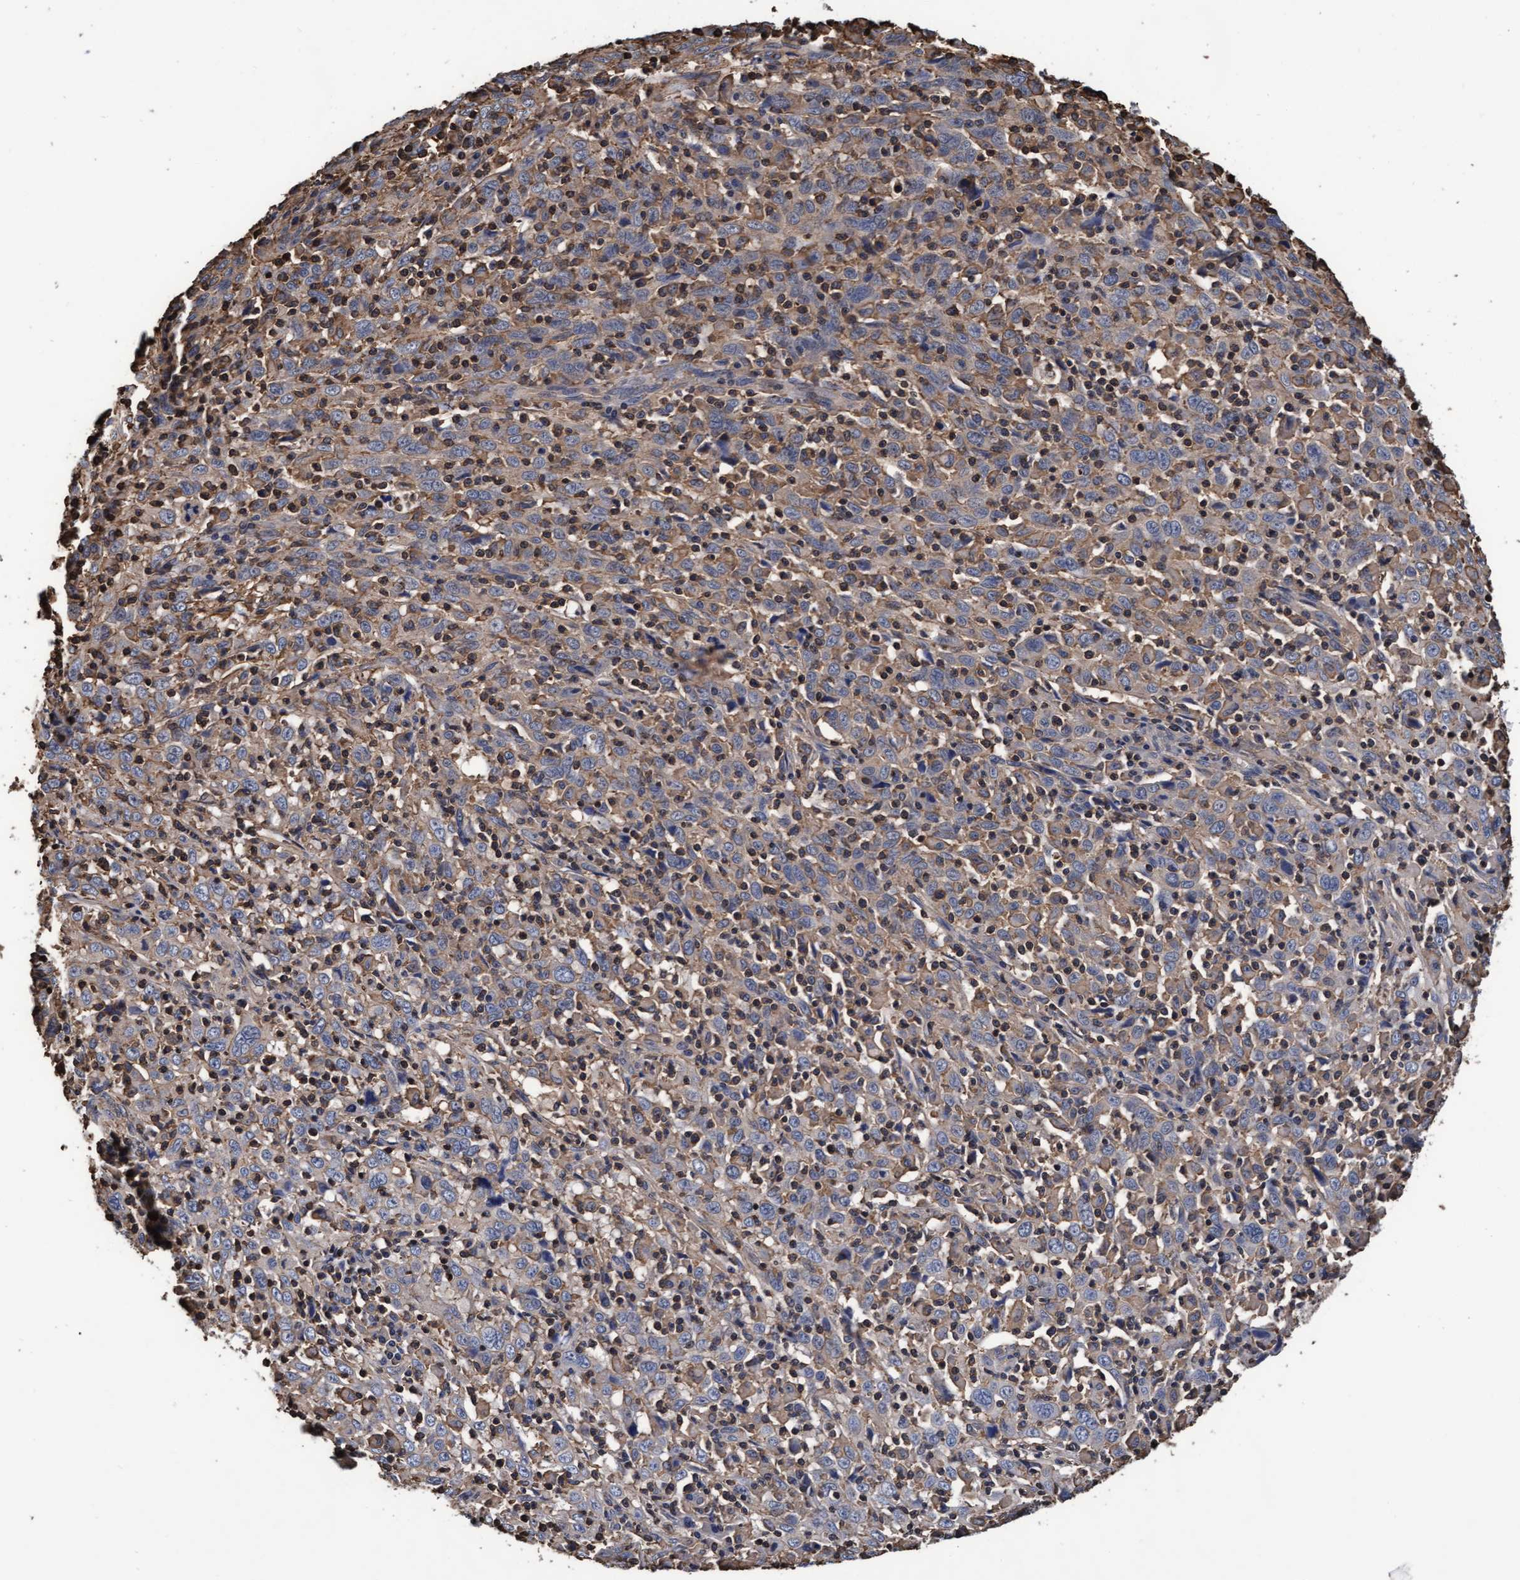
{"staining": {"intensity": "weak", "quantity": "25%-75%", "location": "cytoplasmic/membranous"}, "tissue": "cervical cancer", "cell_type": "Tumor cells", "image_type": "cancer", "snomed": [{"axis": "morphology", "description": "Squamous cell carcinoma, NOS"}, {"axis": "topography", "description": "Cervix"}], "caption": "A low amount of weak cytoplasmic/membranous staining is seen in about 25%-75% of tumor cells in cervical squamous cell carcinoma tissue.", "gene": "GRHPR", "patient": {"sex": "female", "age": 46}}